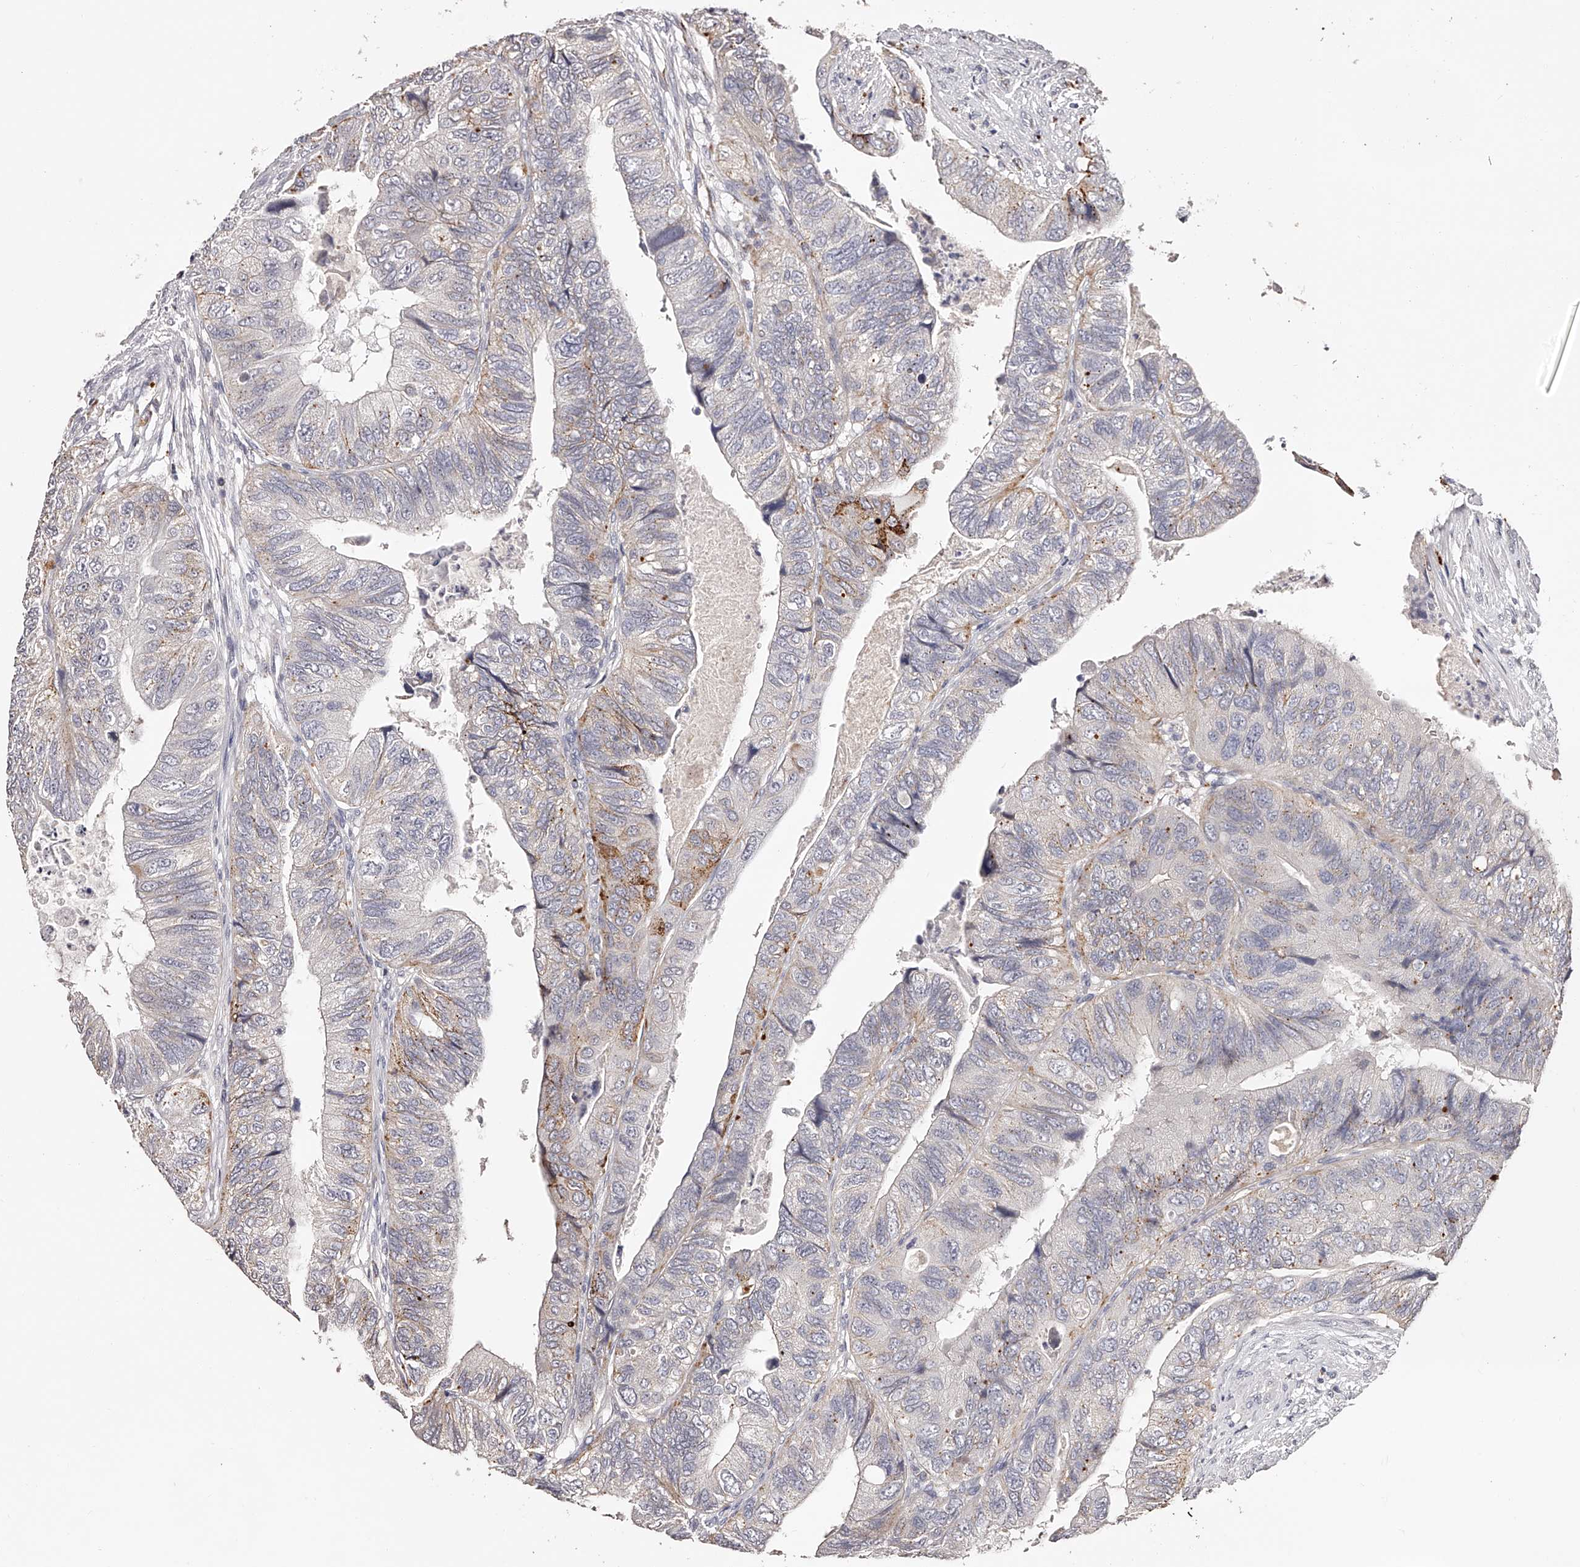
{"staining": {"intensity": "weak", "quantity": "<25%", "location": "cytoplasmic/membranous"}, "tissue": "colorectal cancer", "cell_type": "Tumor cells", "image_type": "cancer", "snomed": [{"axis": "morphology", "description": "Adenocarcinoma, NOS"}, {"axis": "topography", "description": "Rectum"}], "caption": "Immunohistochemistry micrograph of adenocarcinoma (colorectal) stained for a protein (brown), which demonstrates no staining in tumor cells. Nuclei are stained in blue.", "gene": "SLC35D3", "patient": {"sex": "male", "age": 63}}